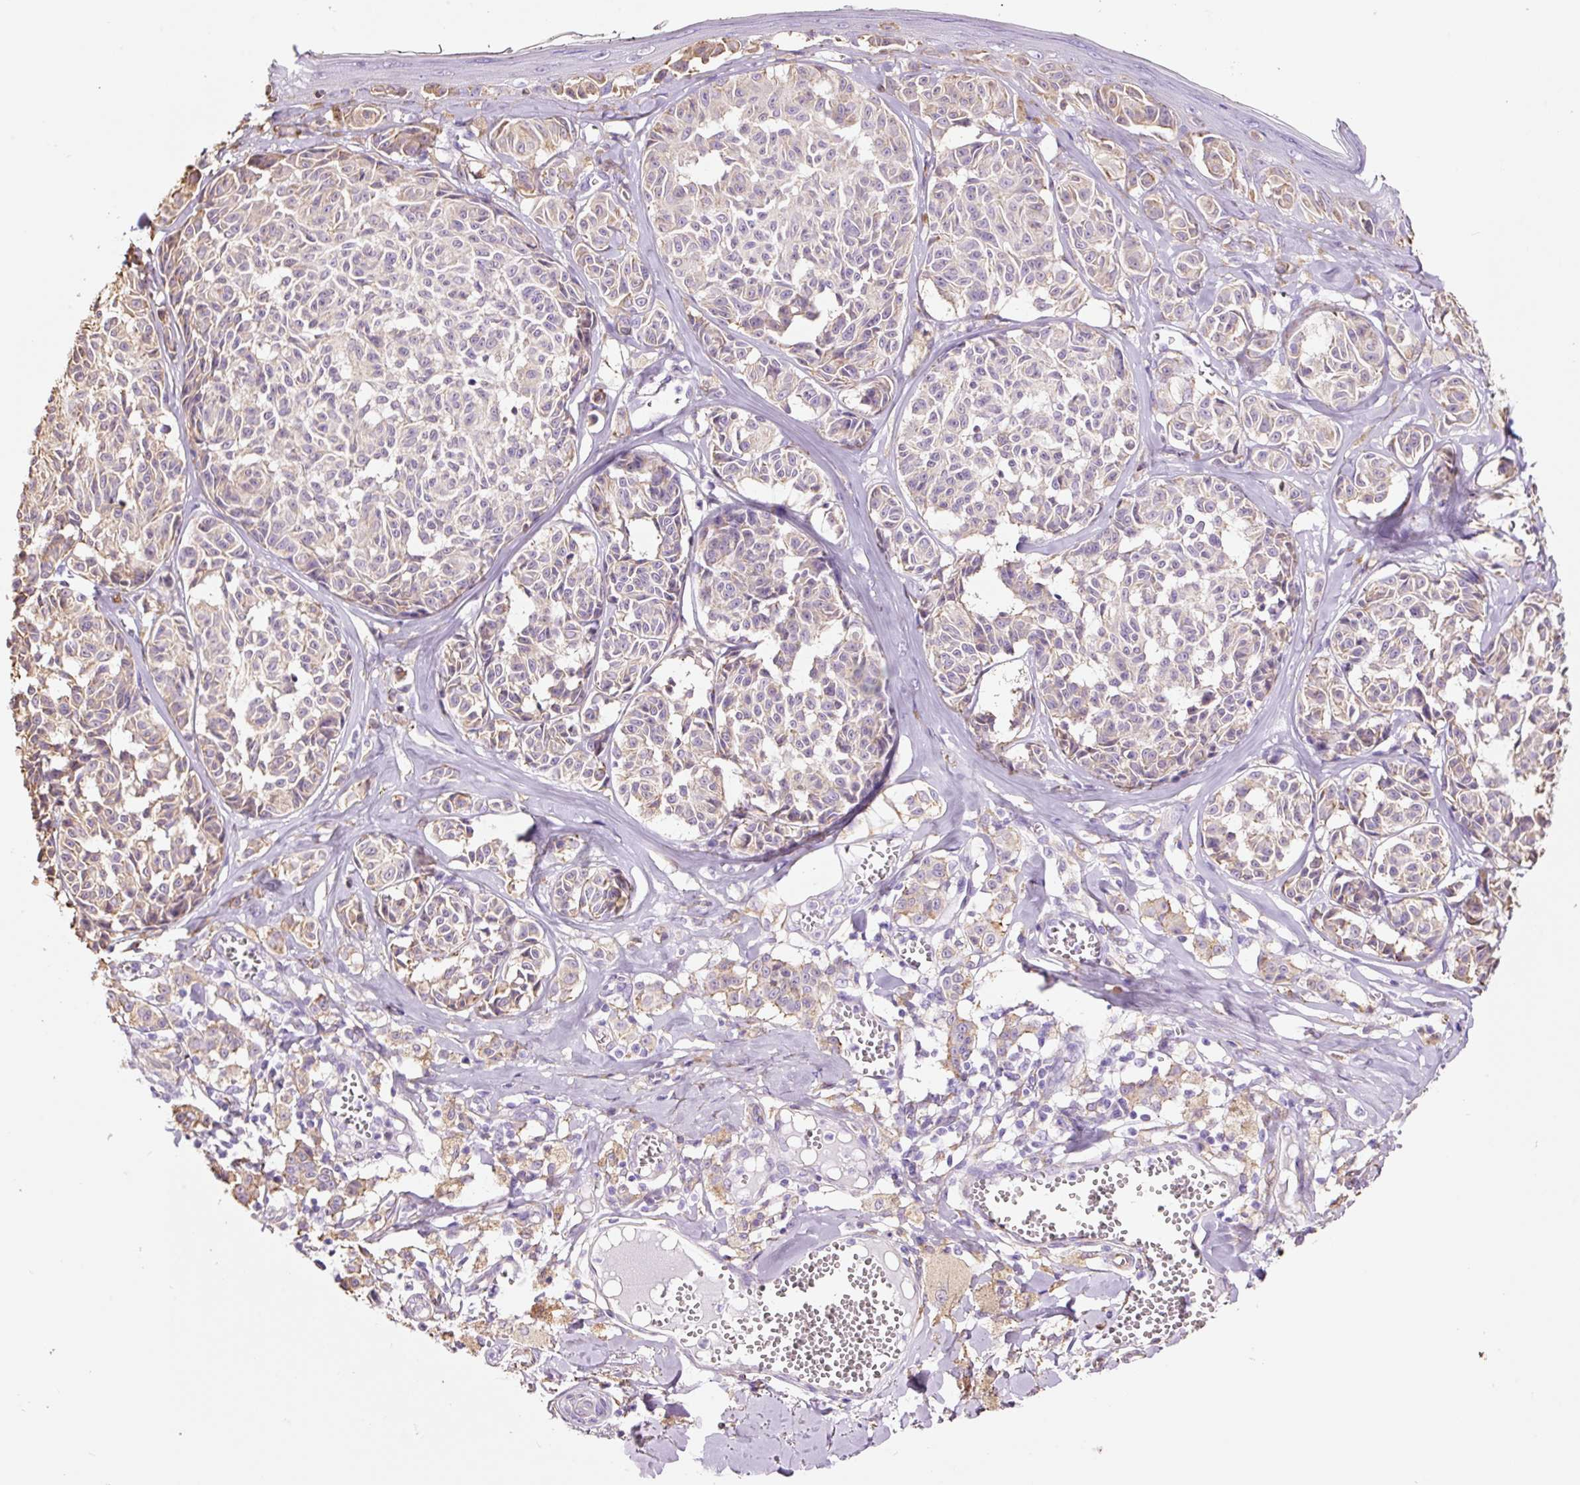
{"staining": {"intensity": "moderate", "quantity": "<25%", "location": "cytoplasmic/membranous"}, "tissue": "melanoma", "cell_type": "Tumor cells", "image_type": "cancer", "snomed": [{"axis": "morphology", "description": "Malignant melanoma, NOS"}, {"axis": "topography", "description": "Skin"}], "caption": "Melanoma stained for a protein (brown) exhibits moderate cytoplasmic/membranous positive positivity in about <25% of tumor cells.", "gene": "GCG", "patient": {"sex": "female", "age": 43}}